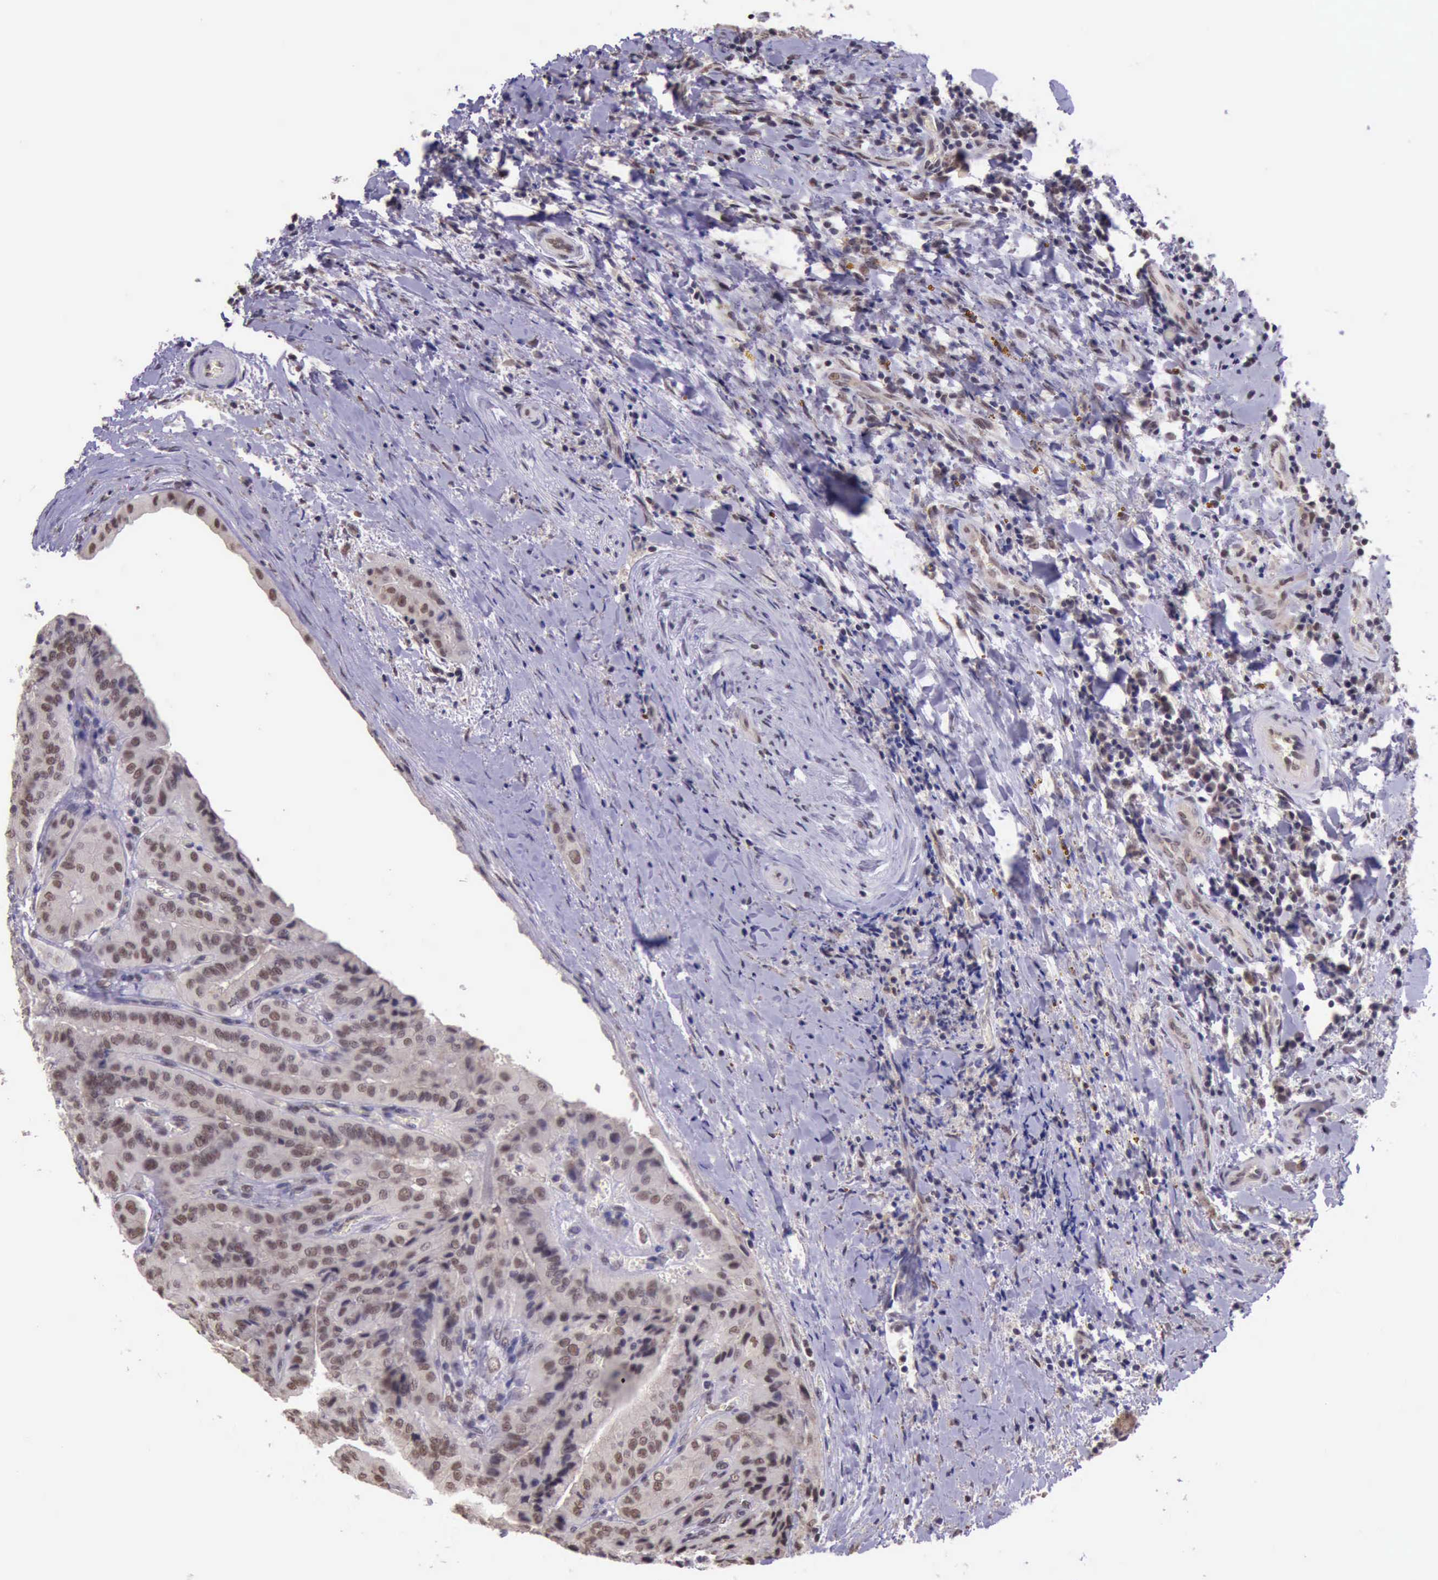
{"staining": {"intensity": "moderate", "quantity": ">75%", "location": "nuclear"}, "tissue": "thyroid cancer", "cell_type": "Tumor cells", "image_type": "cancer", "snomed": [{"axis": "morphology", "description": "Papillary adenocarcinoma, NOS"}, {"axis": "topography", "description": "Thyroid gland"}], "caption": "Thyroid papillary adenocarcinoma was stained to show a protein in brown. There is medium levels of moderate nuclear staining in approximately >75% of tumor cells.", "gene": "PRPF39", "patient": {"sex": "female", "age": 71}}